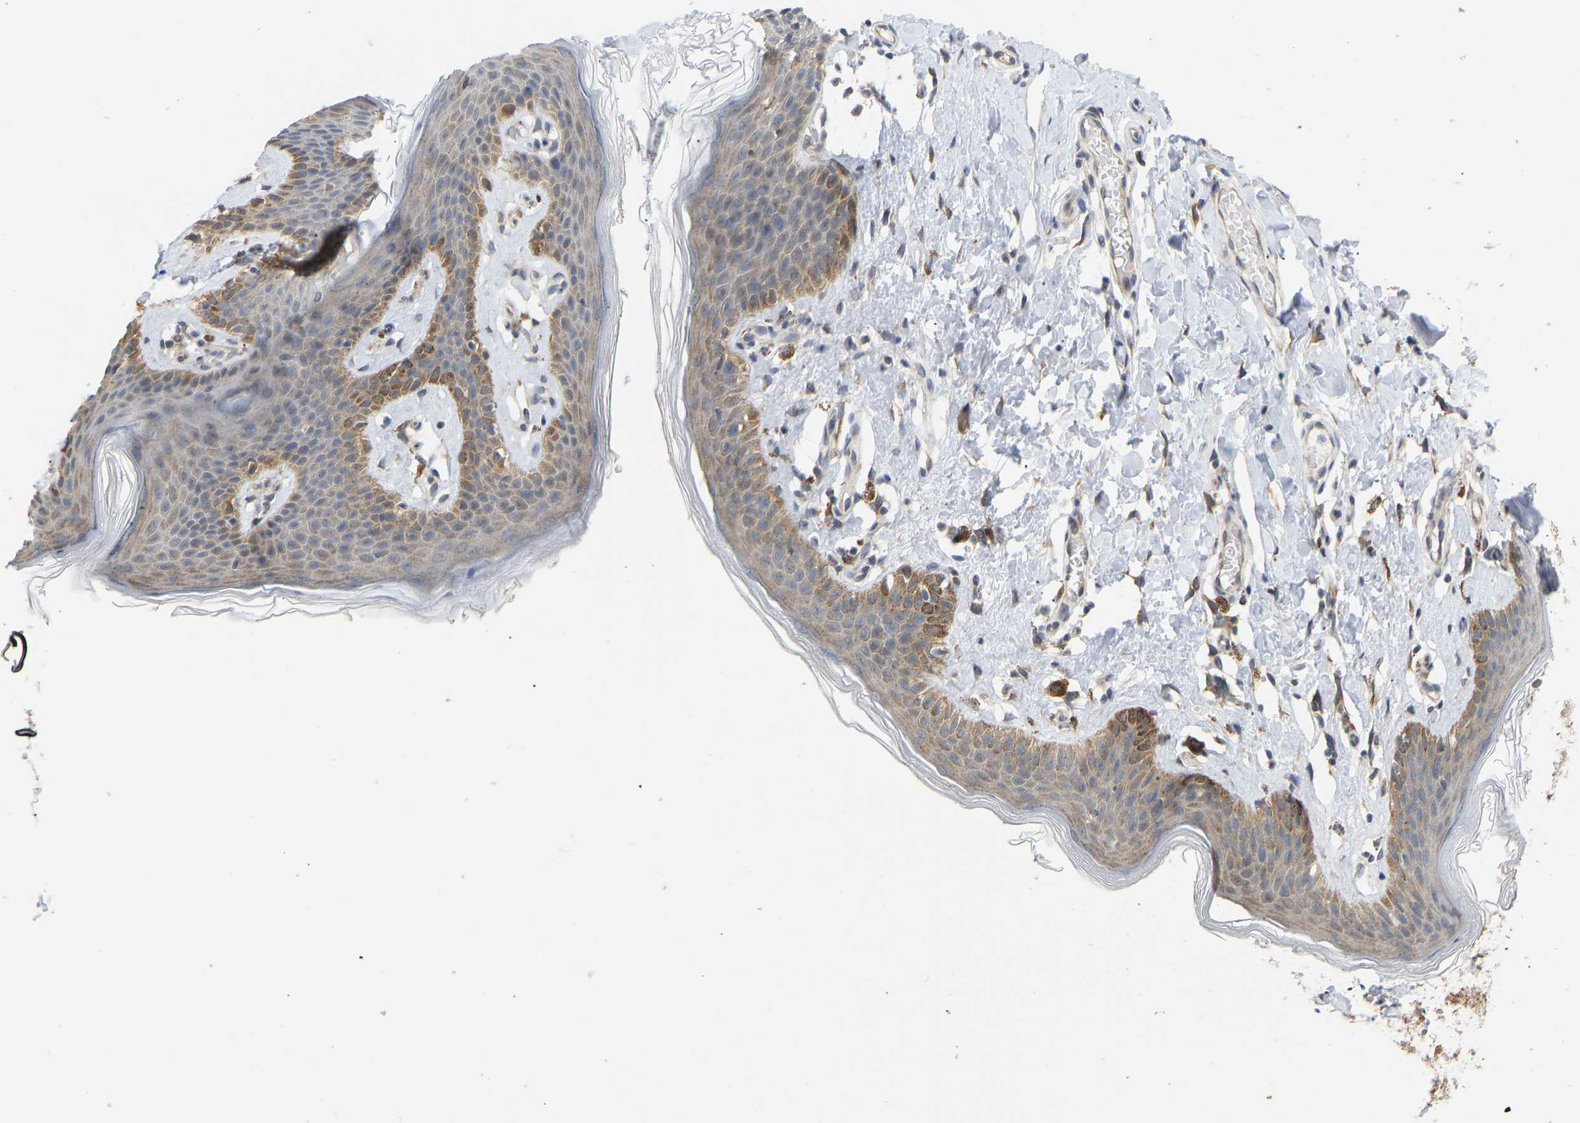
{"staining": {"intensity": "moderate", "quantity": ">75%", "location": "cytoplasmic/membranous"}, "tissue": "skin", "cell_type": "Epidermal cells", "image_type": "normal", "snomed": [{"axis": "morphology", "description": "Normal tissue, NOS"}, {"axis": "topography", "description": "Vulva"}], "caption": "Brown immunohistochemical staining in normal human skin shows moderate cytoplasmic/membranous staining in approximately >75% of epidermal cells. (DAB IHC, brown staining for protein, blue staining for nuclei).", "gene": "BEND3", "patient": {"sex": "female", "age": 66}}